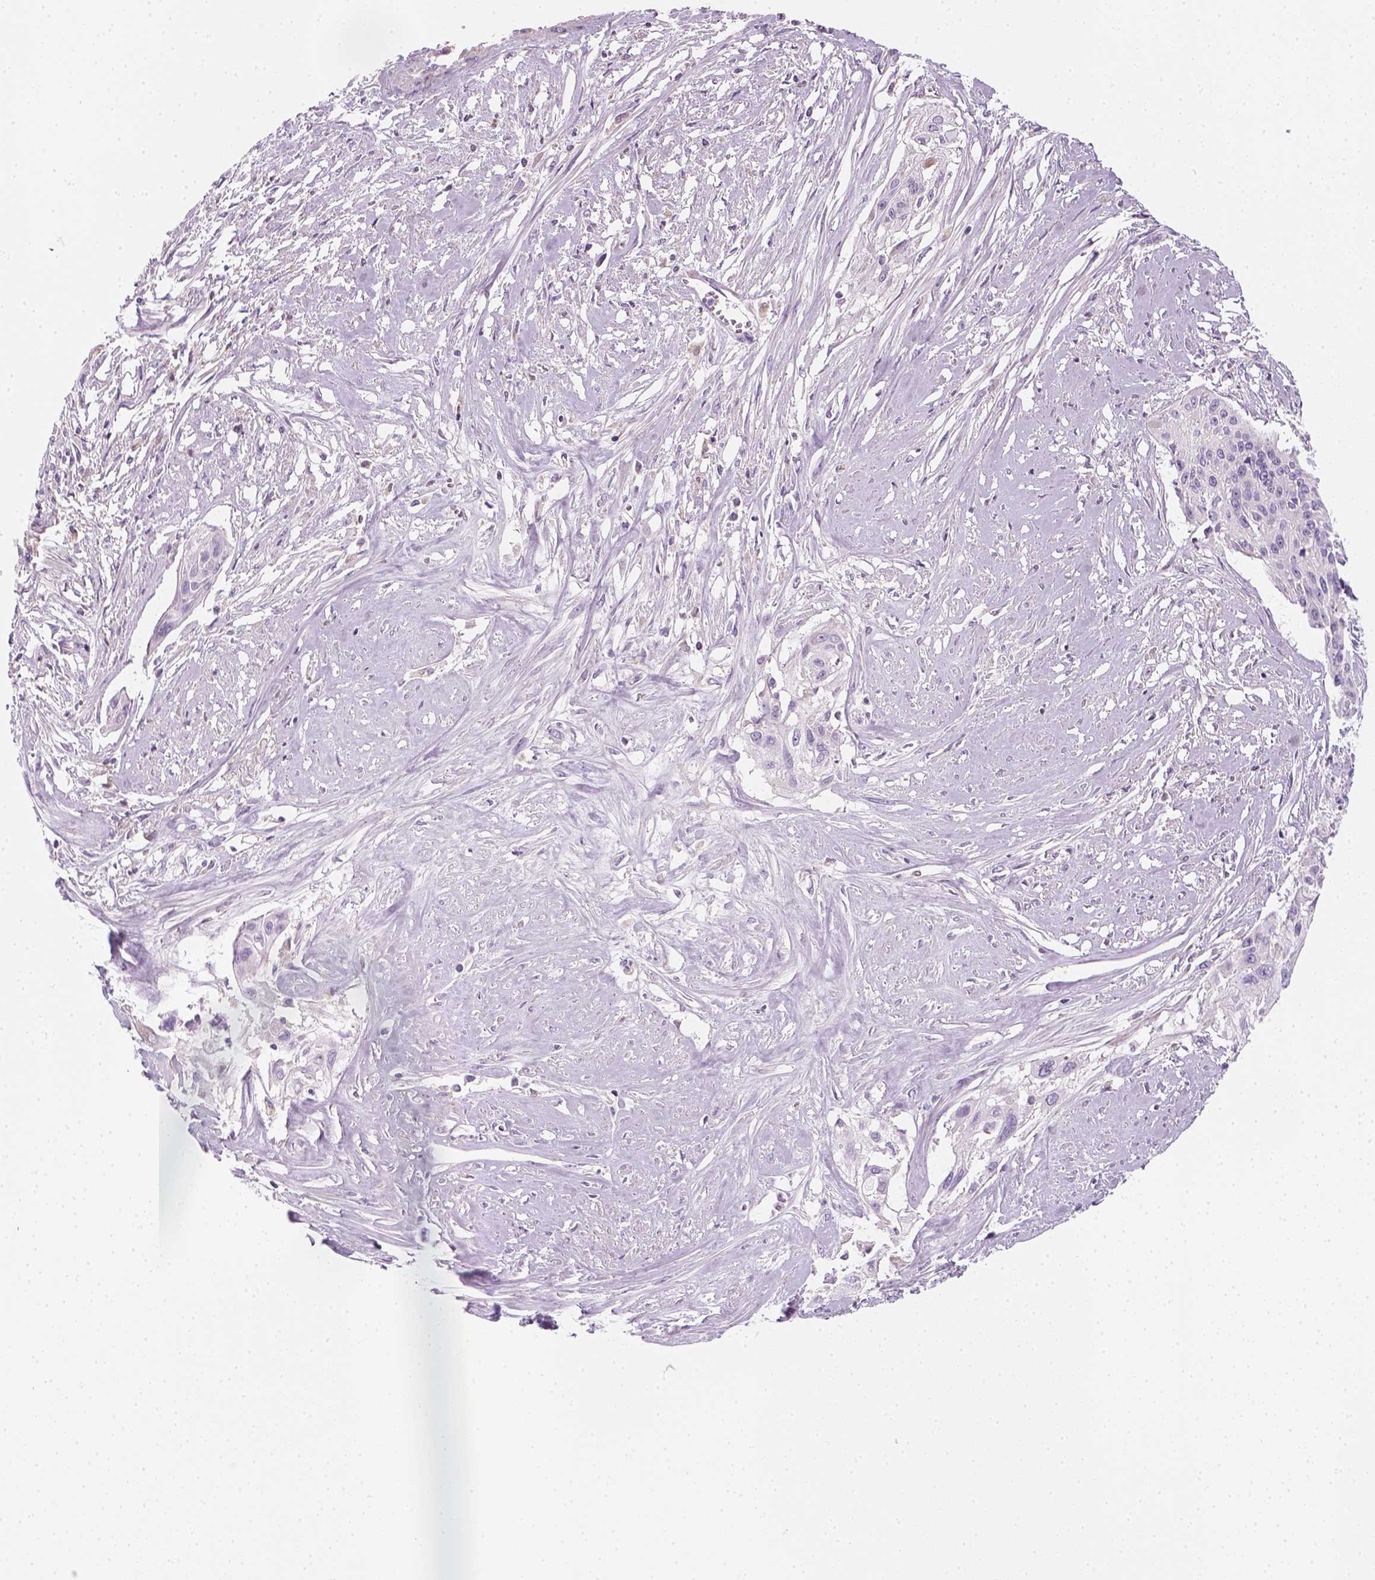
{"staining": {"intensity": "negative", "quantity": "none", "location": "none"}, "tissue": "cervical cancer", "cell_type": "Tumor cells", "image_type": "cancer", "snomed": [{"axis": "morphology", "description": "Squamous cell carcinoma, NOS"}, {"axis": "topography", "description": "Cervix"}], "caption": "Immunohistochemistry (IHC) histopathology image of neoplastic tissue: human cervical cancer stained with DAB (3,3'-diaminobenzidine) reveals no significant protein staining in tumor cells. (Immunohistochemistry, brightfield microscopy, high magnification).", "gene": "AWAT2", "patient": {"sex": "female", "age": 49}}